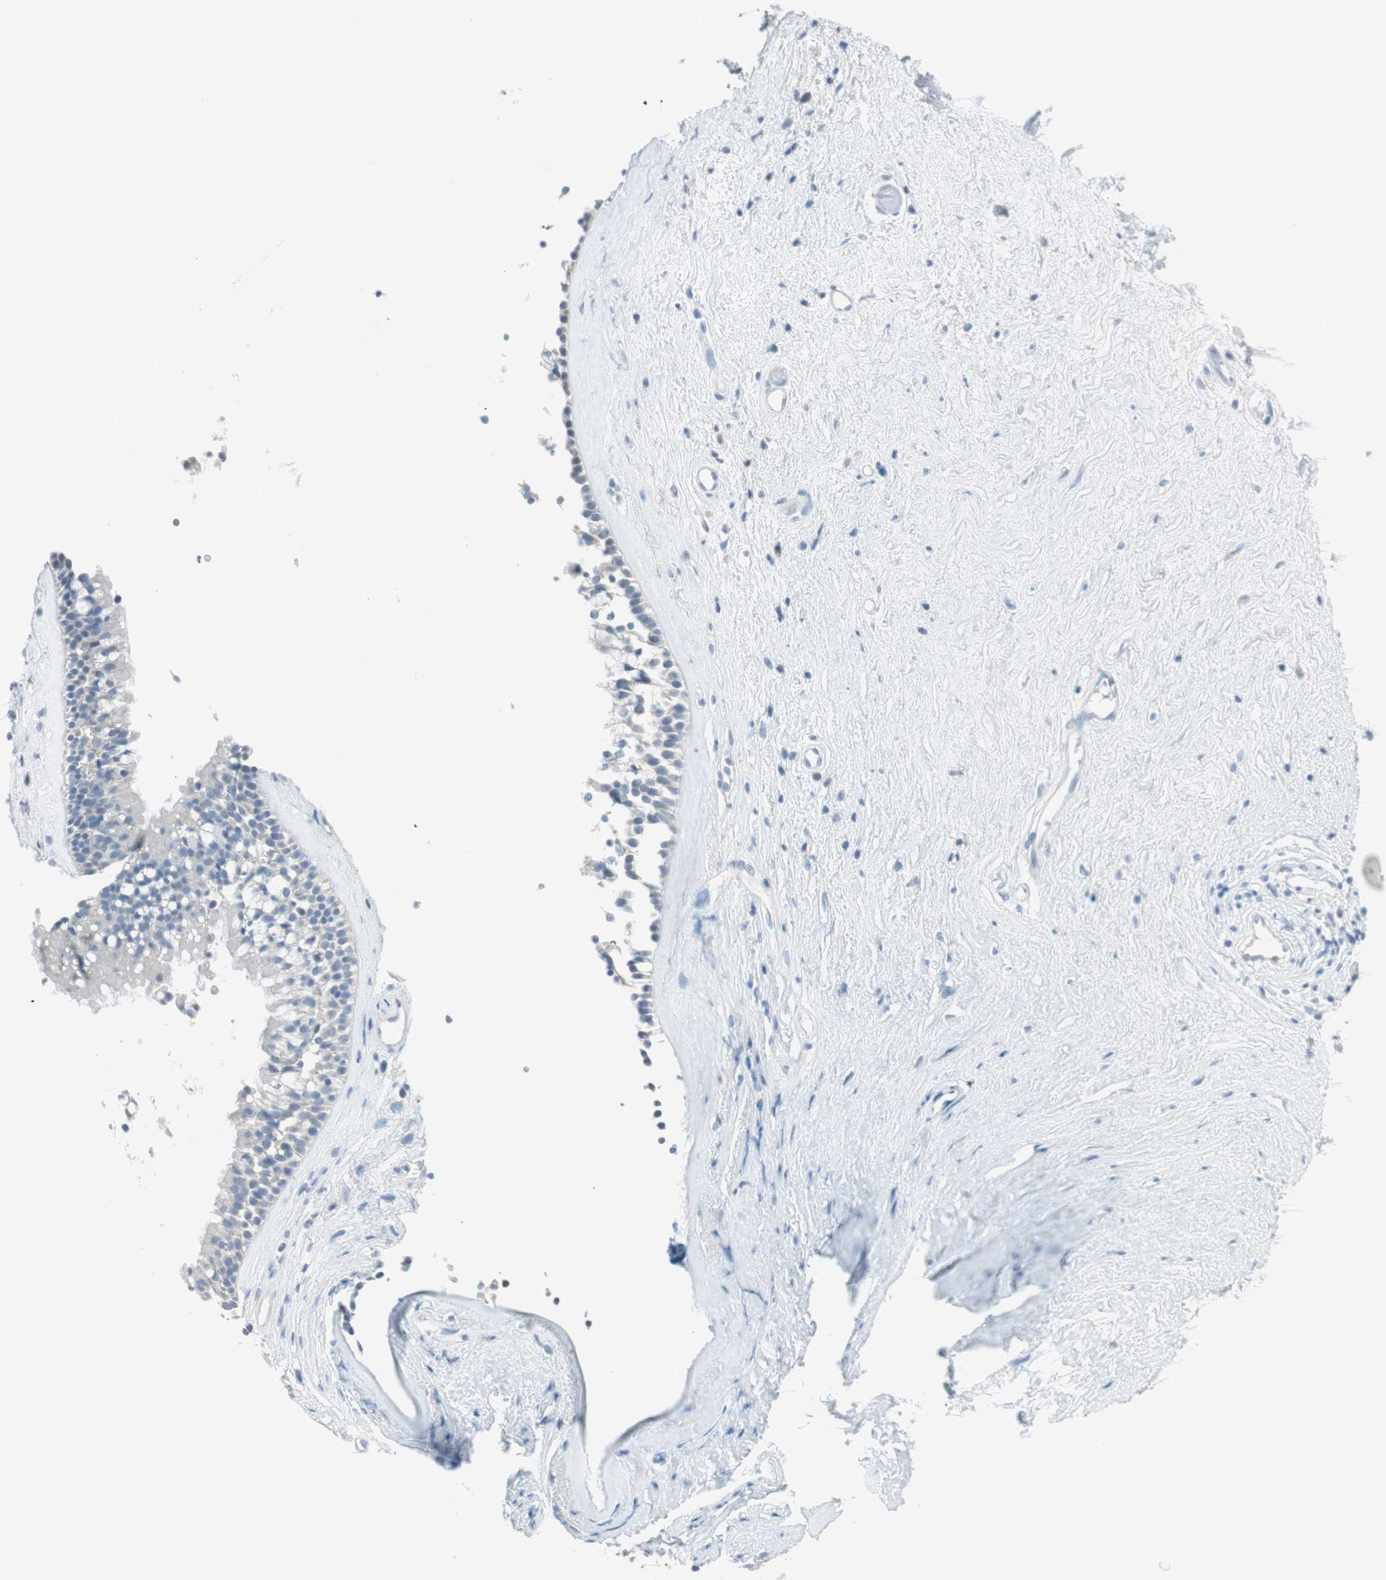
{"staining": {"intensity": "negative", "quantity": "none", "location": "none"}, "tissue": "nasopharynx", "cell_type": "Respiratory epithelial cells", "image_type": "normal", "snomed": [{"axis": "morphology", "description": "Normal tissue, NOS"}, {"axis": "morphology", "description": "Inflammation, NOS"}, {"axis": "topography", "description": "Nasopharynx"}], "caption": "Respiratory epithelial cells are negative for brown protein staining in benign nasopharynx. (Stains: DAB (3,3'-diaminobenzidine) IHC with hematoxylin counter stain, Microscopy: brightfield microscopy at high magnification).", "gene": "ITLN2", "patient": {"sex": "male", "age": 48}}